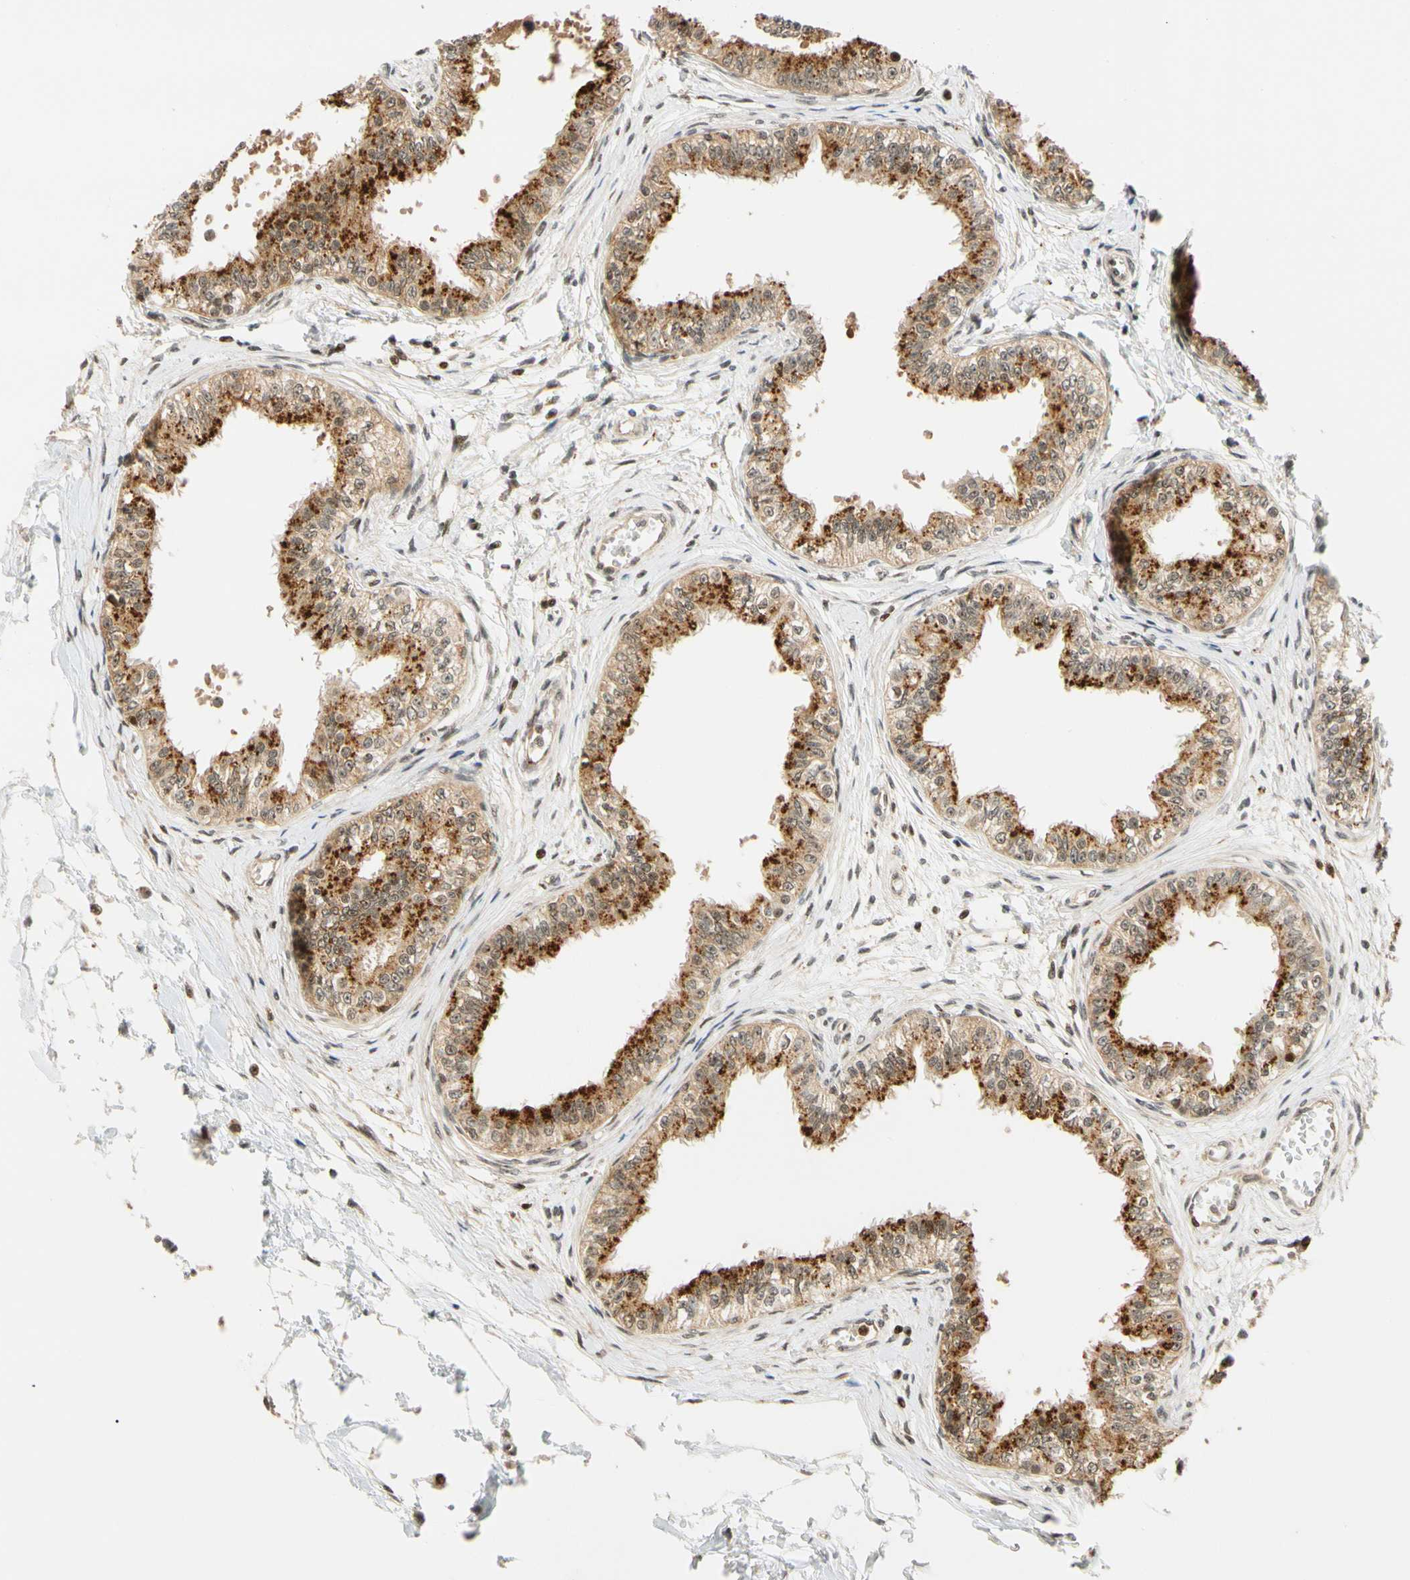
{"staining": {"intensity": "strong", "quantity": ">75%", "location": "cytoplasmic/membranous"}, "tissue": "epididymis", "cell_type": "Glandular cells", "image_type": "normal", "snomed": [{"axis": "morphology", "description": "Normal tissue, NOS"}, {"axis": "morphology", "description": "Adenocarcinoma, metastatic, NOS"}, {"axis": "topography", "description": "Testis"}, {"axis": "topography", "description": "Epididymis"}], "caption": "This is an image of IHC staining of benign epididymis, which shows strong expression in the cytoplasmic/membranous of glandular cells.", "gene": "CDK7", "patient": {"sex": "male", "age": 26}}